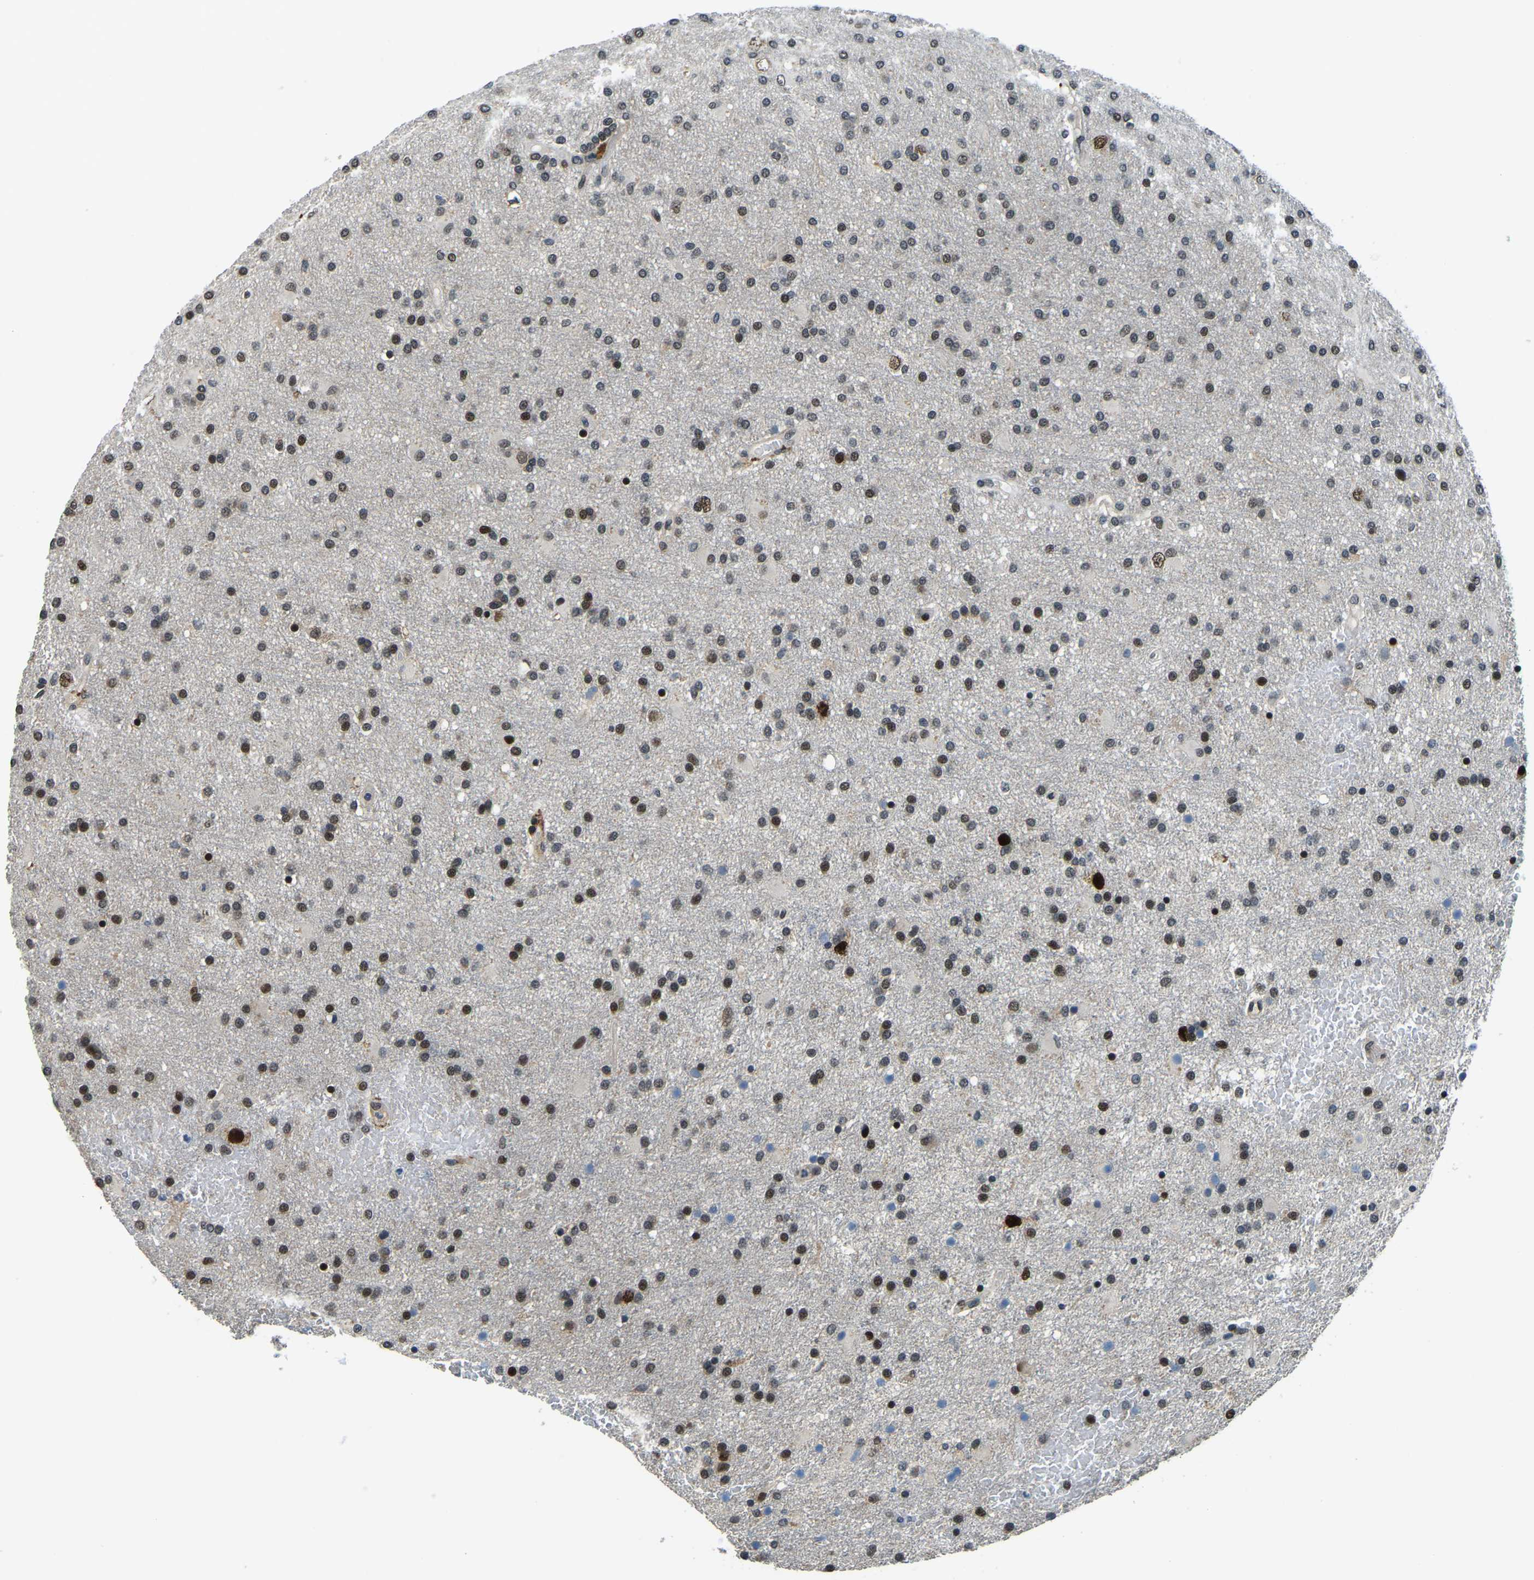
{"staining": {"intensity": "strong", "quantity": ">75%", "location": "nuclear"}, "tissue": "glioma", "cell_type": "Tumor cells", "image_type": "cancer", "snomed": [{"axis": "morphology", "description": "Glioma, malignant, High grade"}, {"axis": "topography", "description": "Brain"}], "caption": "Immunohistochemical staining of human malignant glioma (high-grade) displays high levels of strong nuclear protein staining in approximately >75% of tumor cells.", "gene": "ING2", "patient": {"sex": "male", "age": 72}}